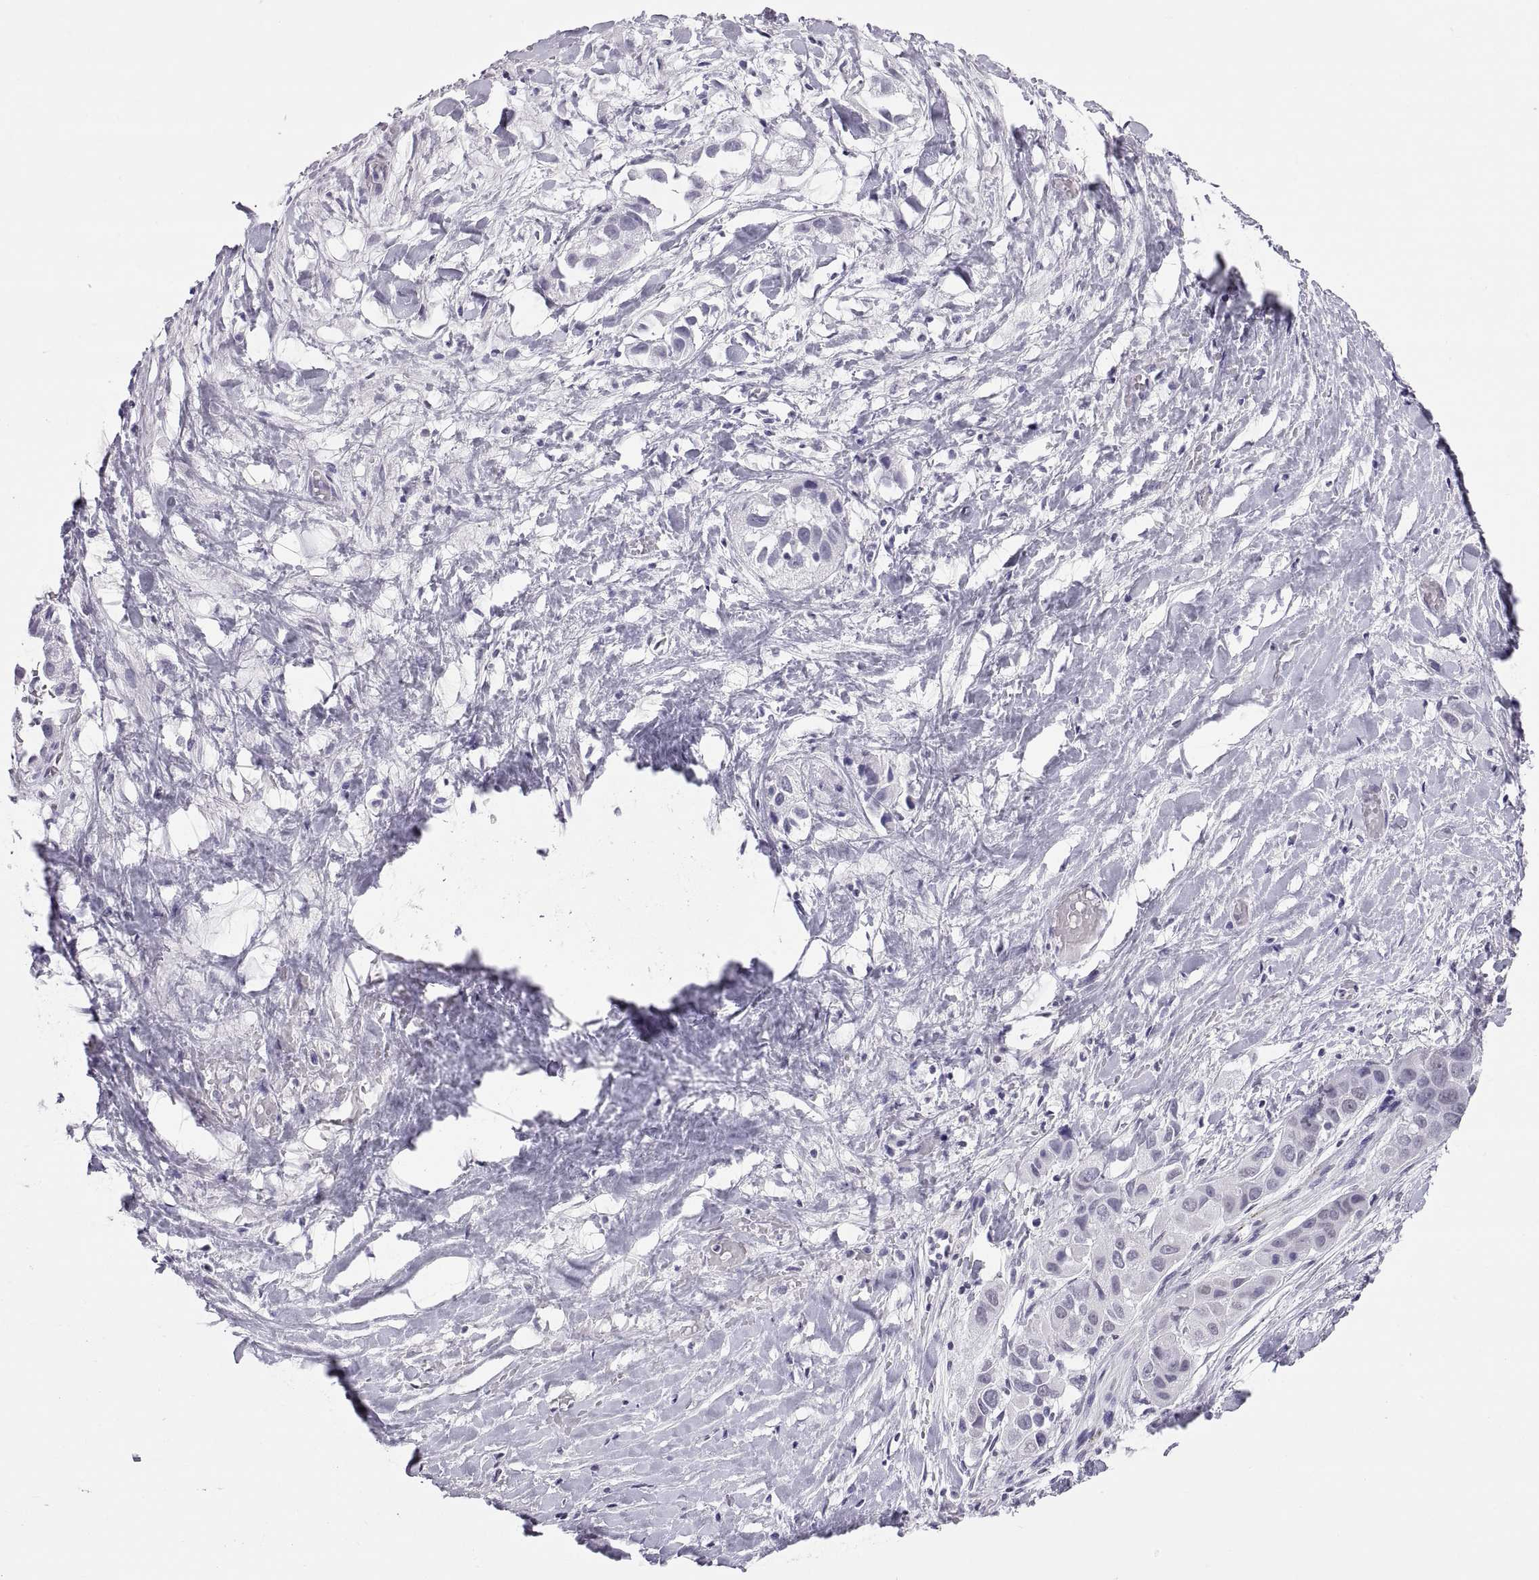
{"staining": {"intensity": "negative", "quantity": "none", "location": "none"}, "tissue": "liver cancer", "cell_type": "Tumor cells", "image_type": "cancer", "snomed": [{"axis": "morphology", "description": "Cholangiocarcinoma"}, {"axis": "topography", "description": "Liver"}], "caption": "Tumor cells show no significant positivity in liver cholangiocarcinoma.", "gene": "CARTPT", "patient": {"sex": "female", "age": 52}}